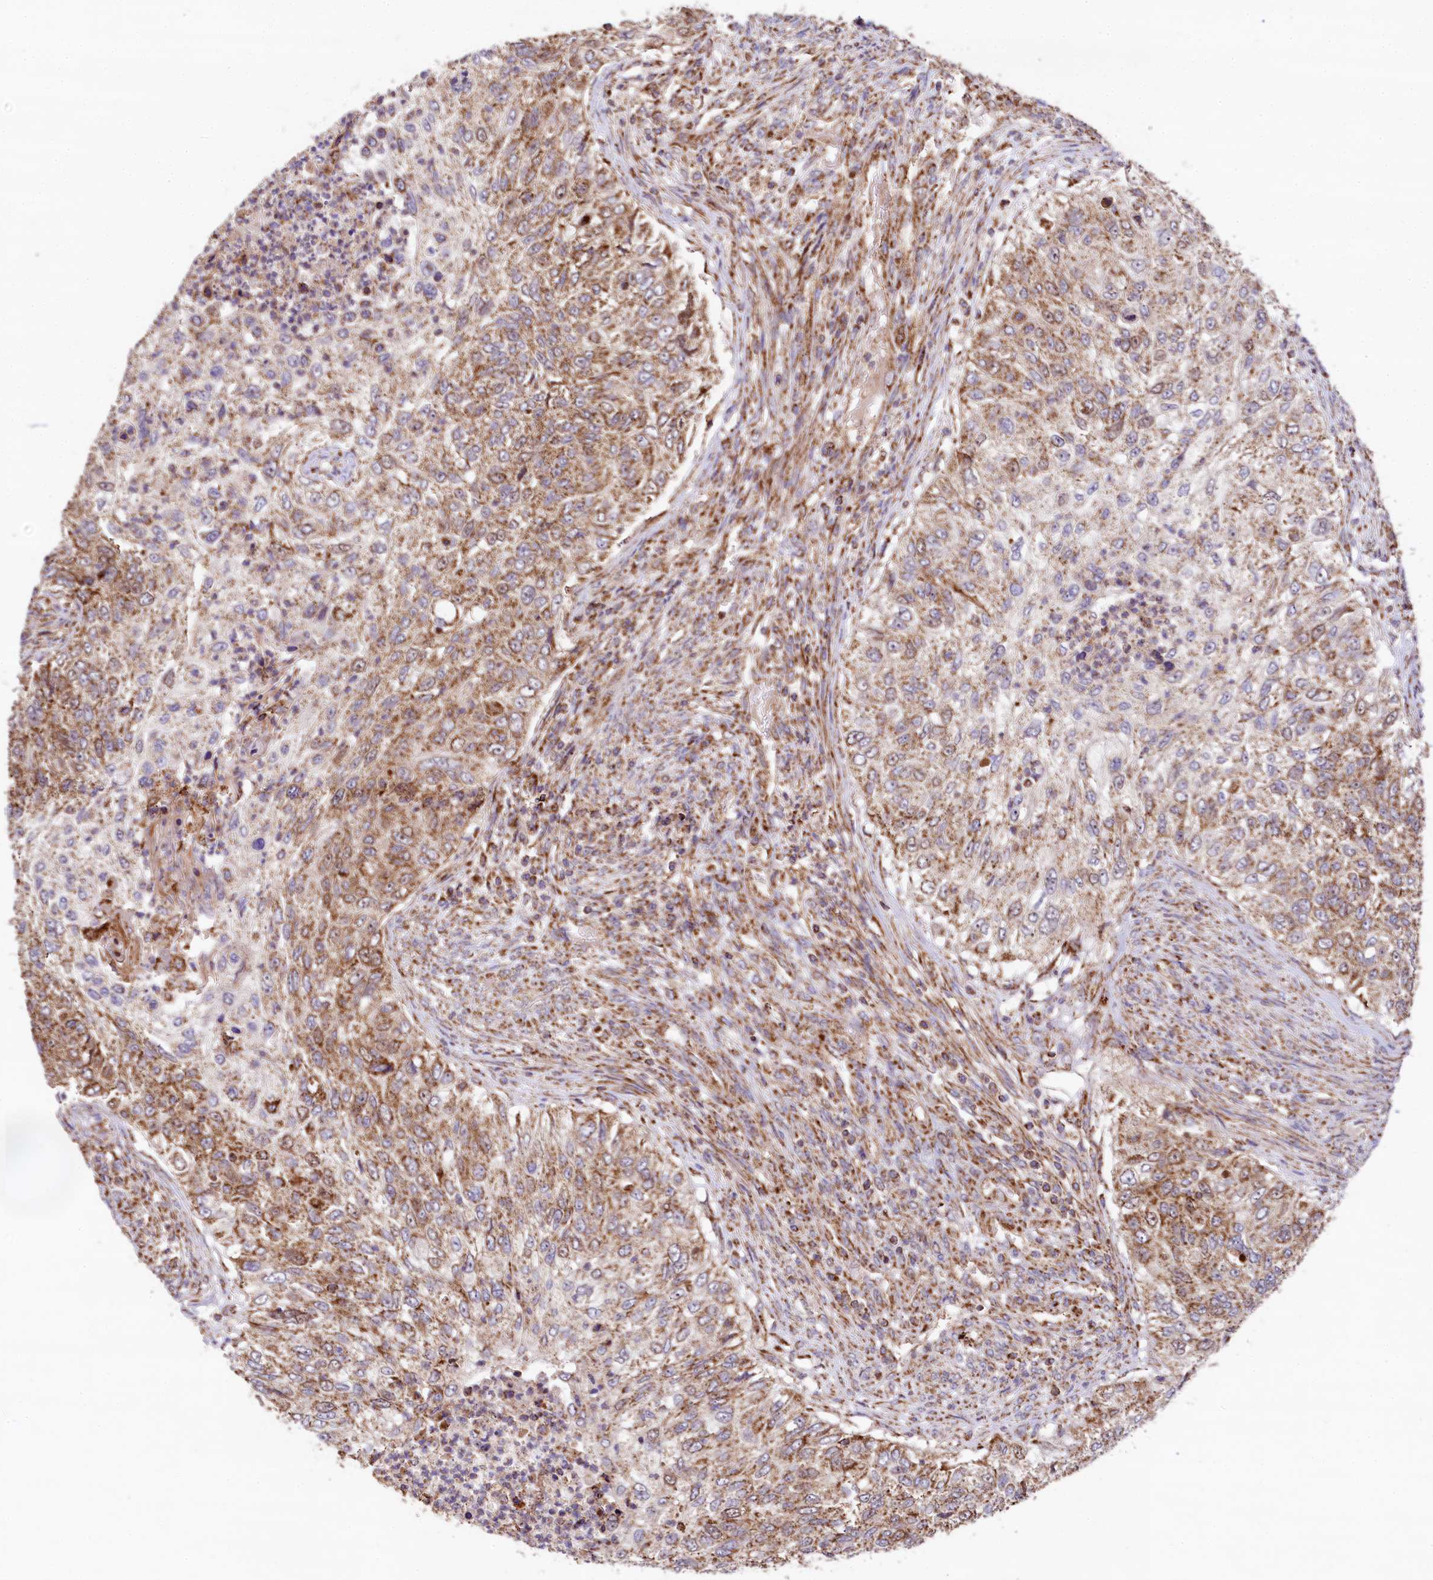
{"staining": {"intensity": "moderate", "quantity": ">75%", "location": "cytoplasmic/membranous"}, "tissue": "urothelial cancer", "cell_type": "Tumor cells", "image_type": "cancer", "snomed": [{"axis": "morphology", "description": "Urothelial carcinoma, High grade"}, {"axis": "topography", "description": "Urinary bladder"}], "caption": "Urothelial cancer stained for a protein (brown) shows moderate cytoplasmic/membranous positive staining in about >75% of tumor cells.", "gene": "CLYBL", "patient": {"sex": "female", "age": 60}}